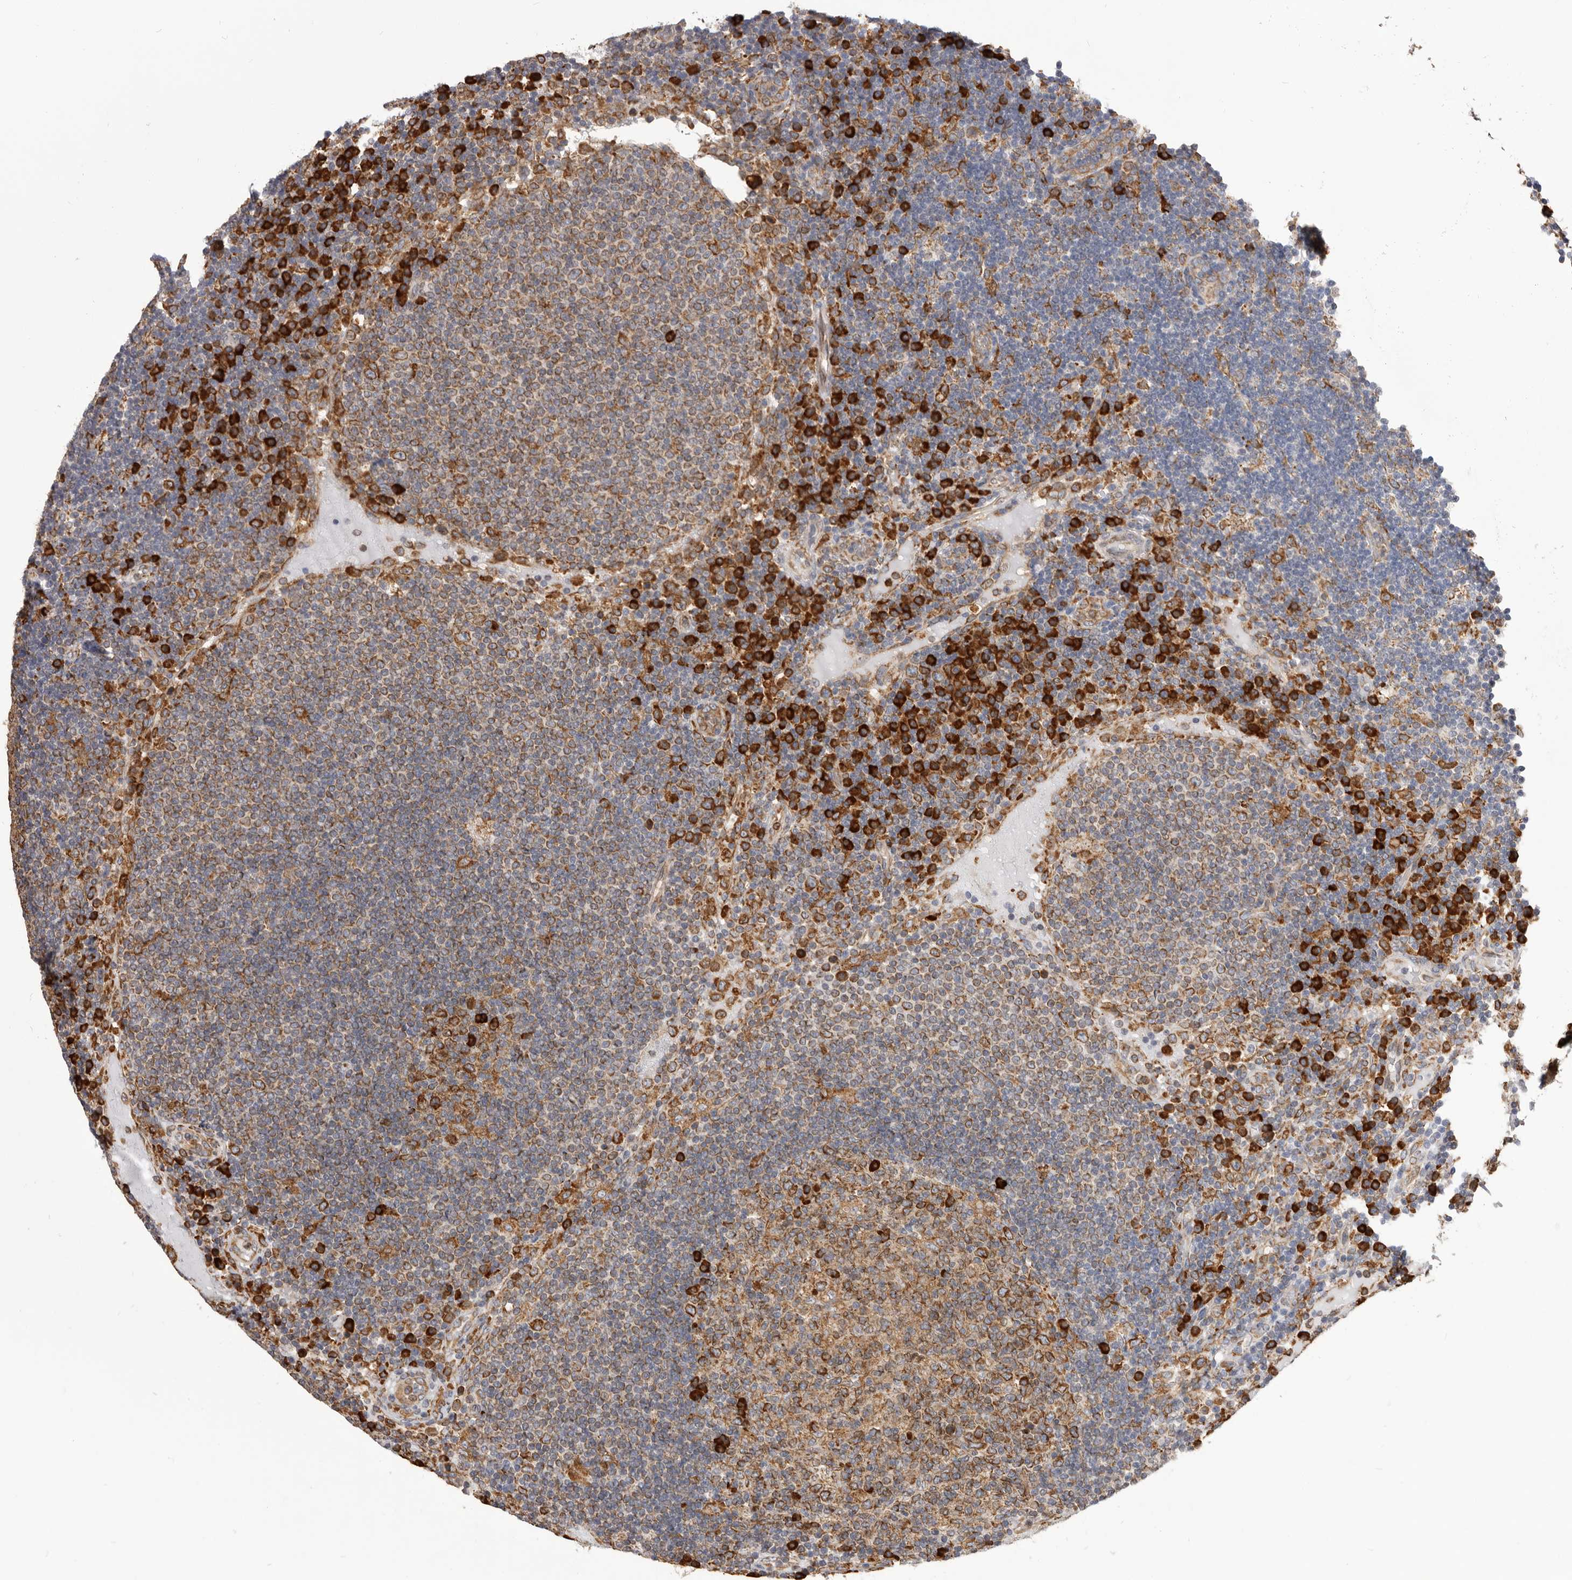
{"staining": {"intensity": "moderate", "quantity": ">75%", "location": "cytoplasmic/membranous"}, "tissue": "lymph node", "cell_type": "Germinal center cells", "image_type": "normal", "snomed": [{"axis": "morphology", "description": "Normal tissue, NOS"}, {"axis": "topography", "description": "Lymph node"}], "caption": "Lymph node stained for a protein (brown) shows moderate cytoplasmic/membranous positive expression in about >75% of germinal center cells.", "gene": "QRSL1", "patient": {"sex": "female", "age": 53}}